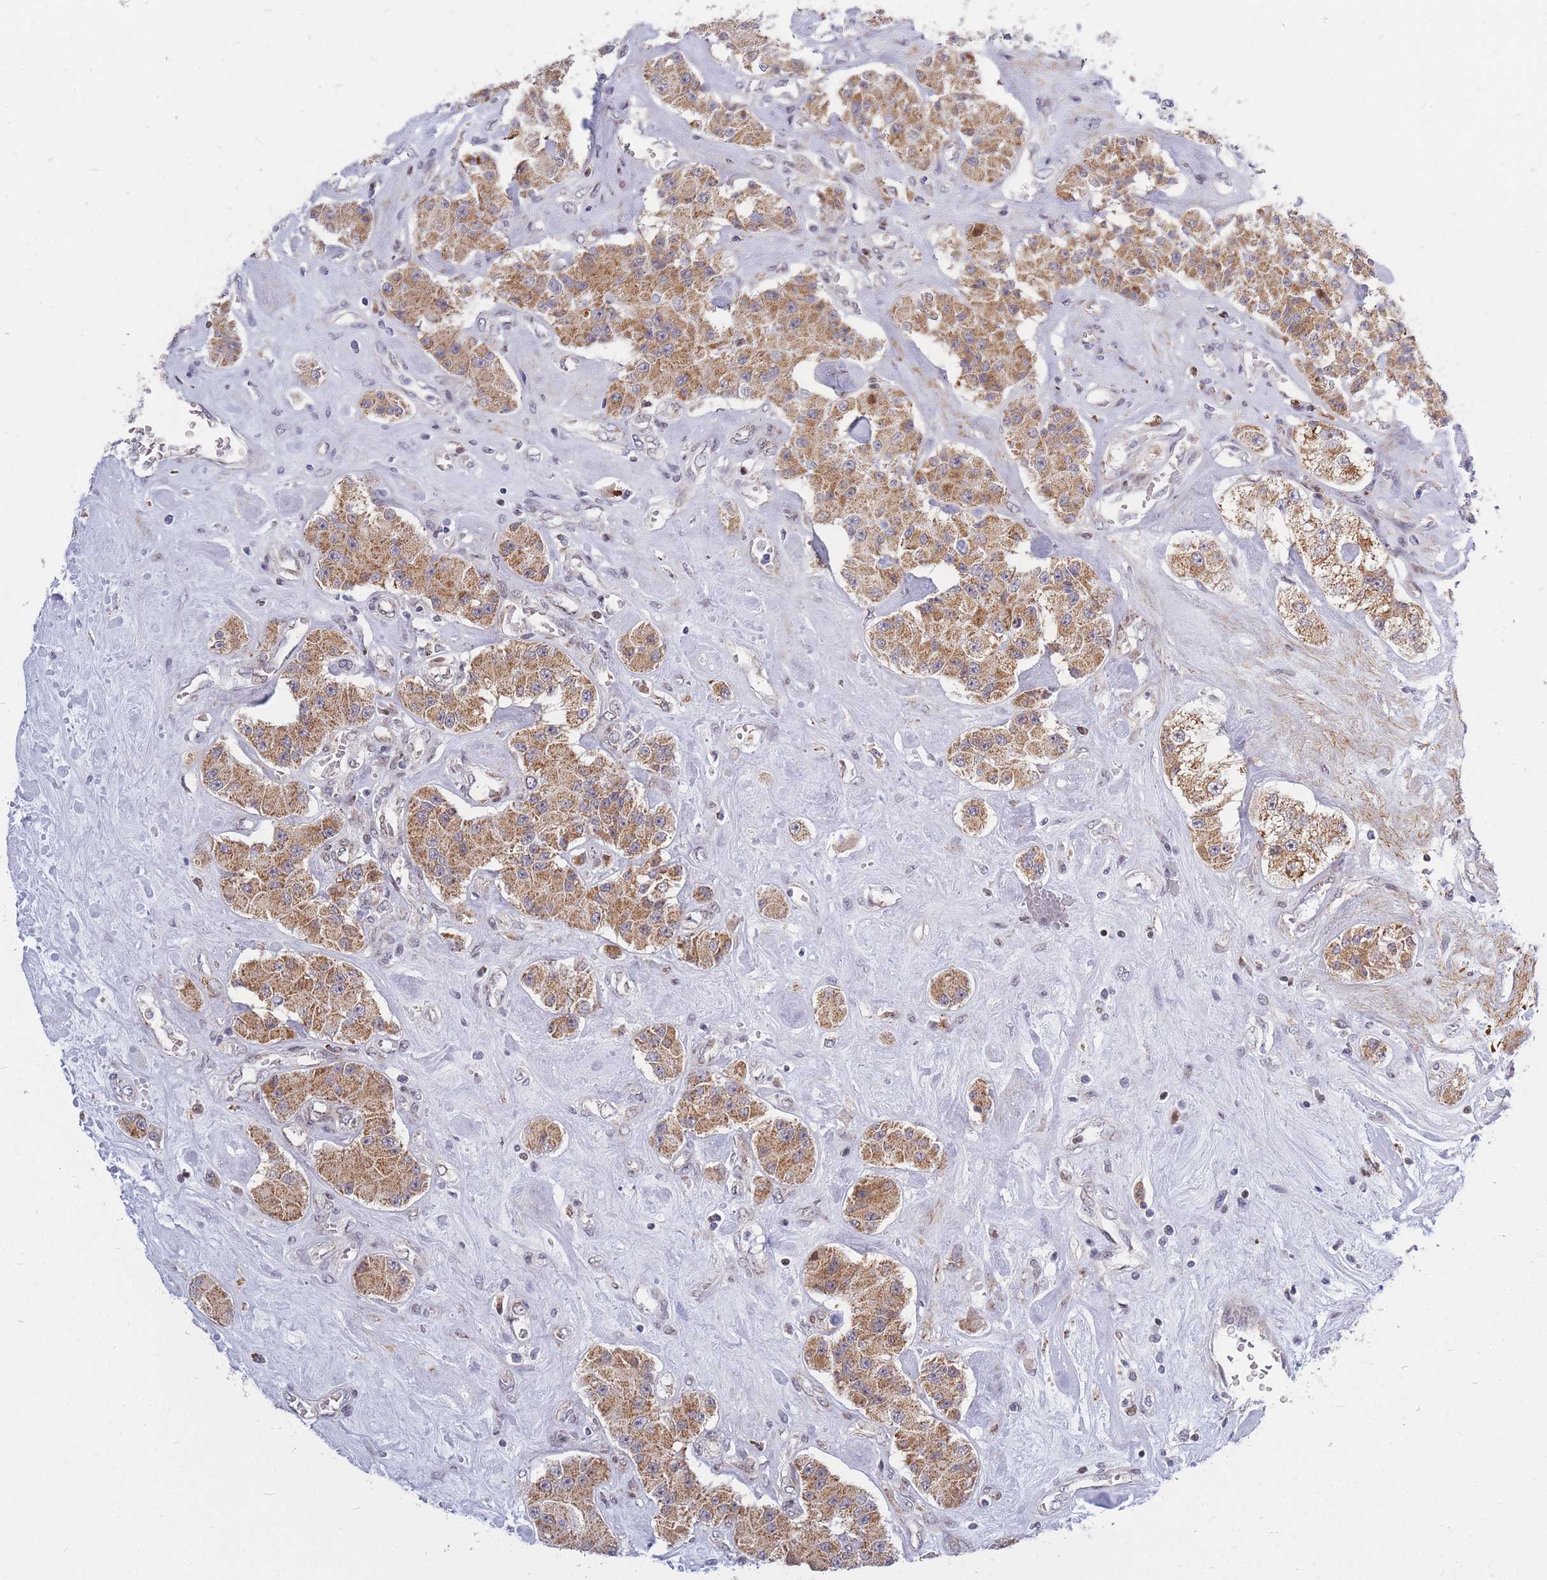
{"staining": {"intensity": "moderate", "quantity": ">75%", "location": "cytoplasmic/membranous"}, "tissue": "carcinoid", "cell_type": "Tumor cells", "image_type": "cancer", "snomed": [{"axis": "morphology", "description": "Carcinoid, malignant, NOS"}, {"axis": "topography", "description": "Pancreas"}], "caption": "The photomicrograph reveals a brown stain indicating the presence of a protein in the cytoplasmic/membranous of tumor cells in carcinoid (malignant).", "gene": "MOB4", "patient": {"sex": "male", "age": 41}}